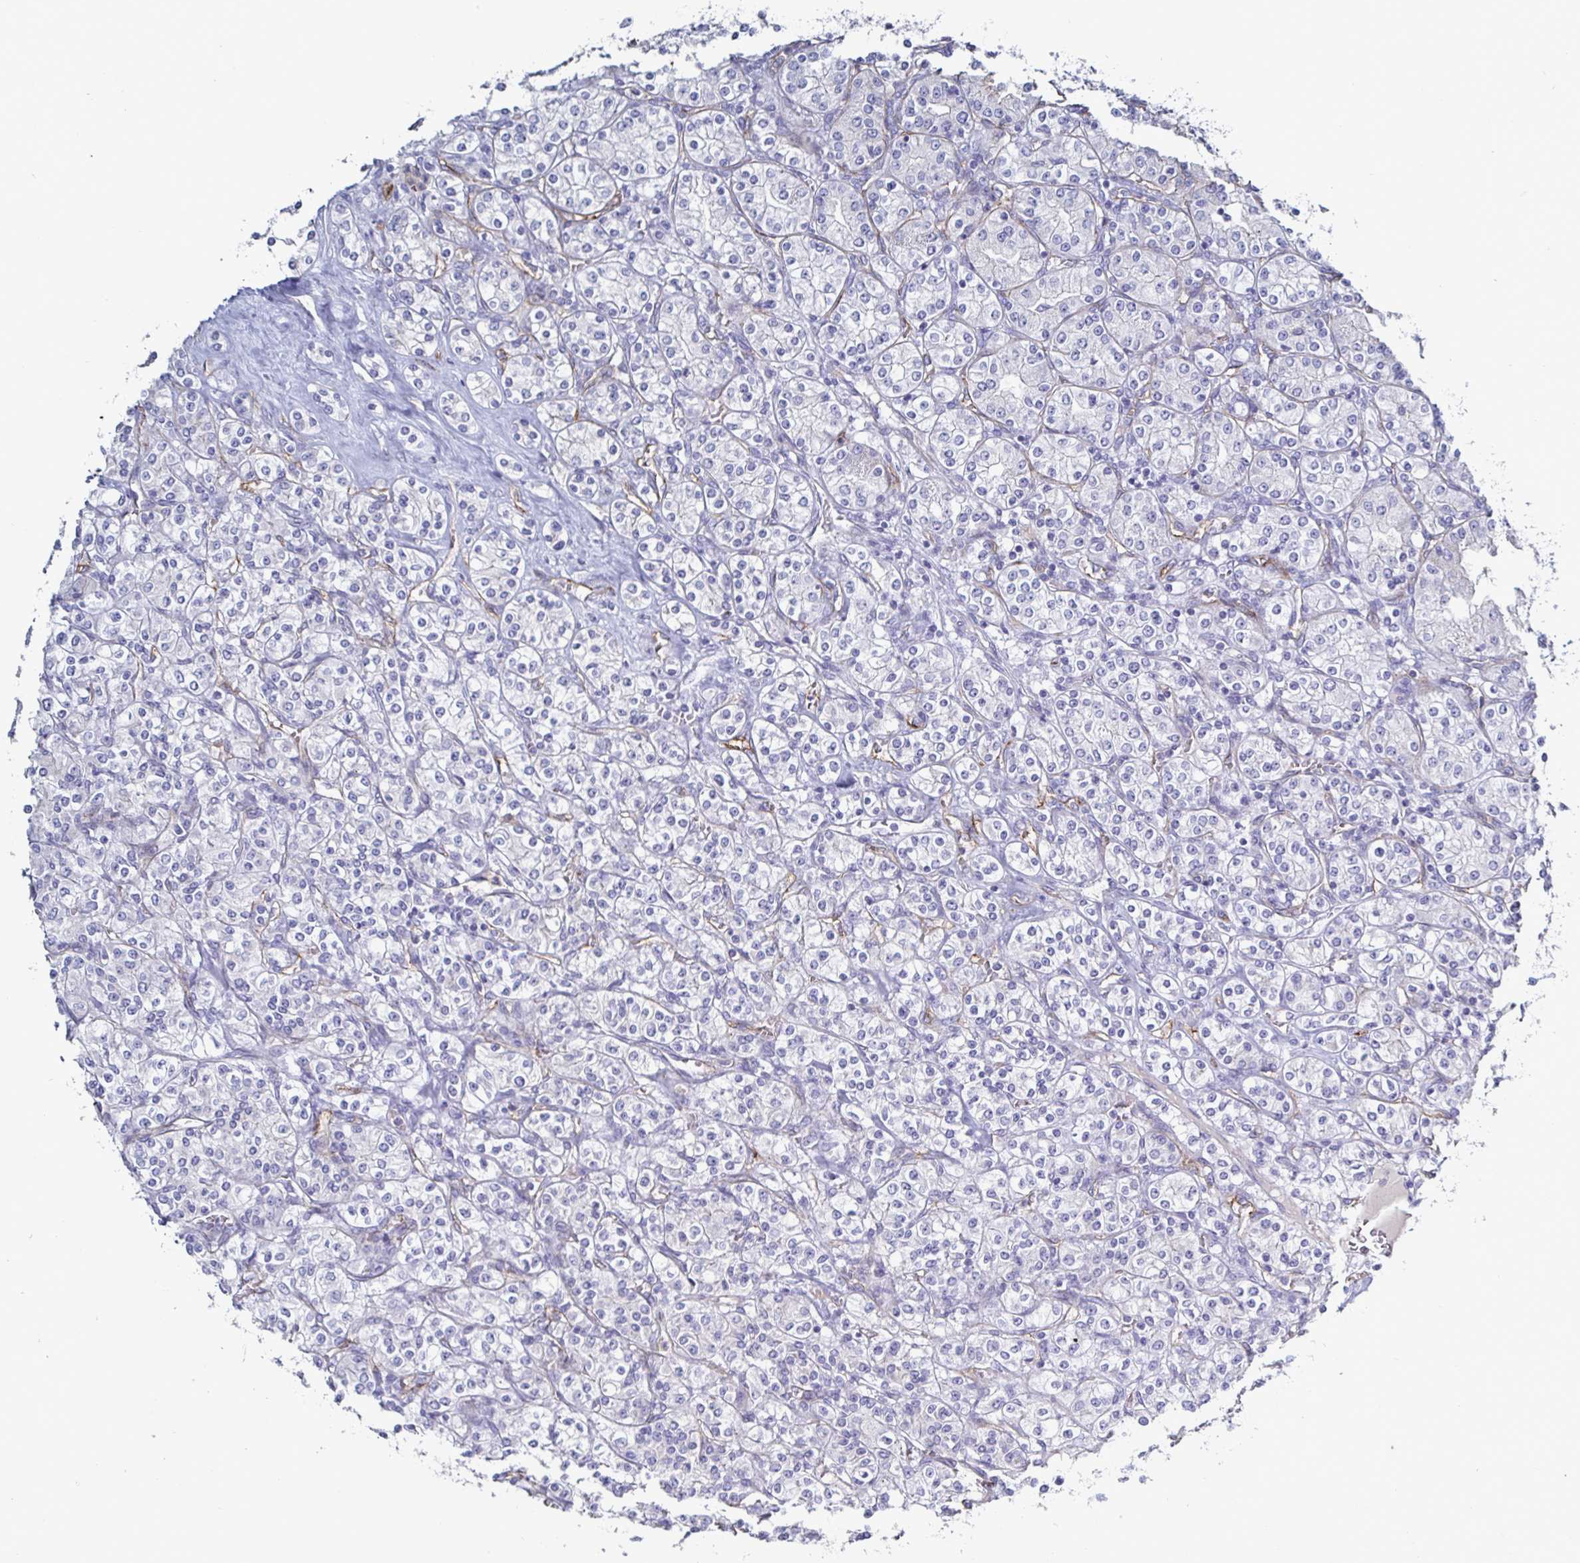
{"staining": {"intensity": "negative", "quantity": "none", "location": "none"}, "tissue": "renal cancer", "cell_type": "Tumor cells", "image_type": "cancer", "snomed": [{"axis": "morphology", "description": "Adenocarcinoma, NOS"}, {"axis": "topography", "description": "Kidney"}], "caption": "Immunohistochemical staining of renal cancer (adenocarcinoma) demonstrates no significant staining in tumor cells. (Stains: DAB (3,3'-diaminobenzidine) immunohistochemistry (IHC) with hematoxylin counter stain, Microscopy: brightfield microscopy at high magnification).", "gene": "ACSBG2", "patient": {"sex": "male", "age": 77}}